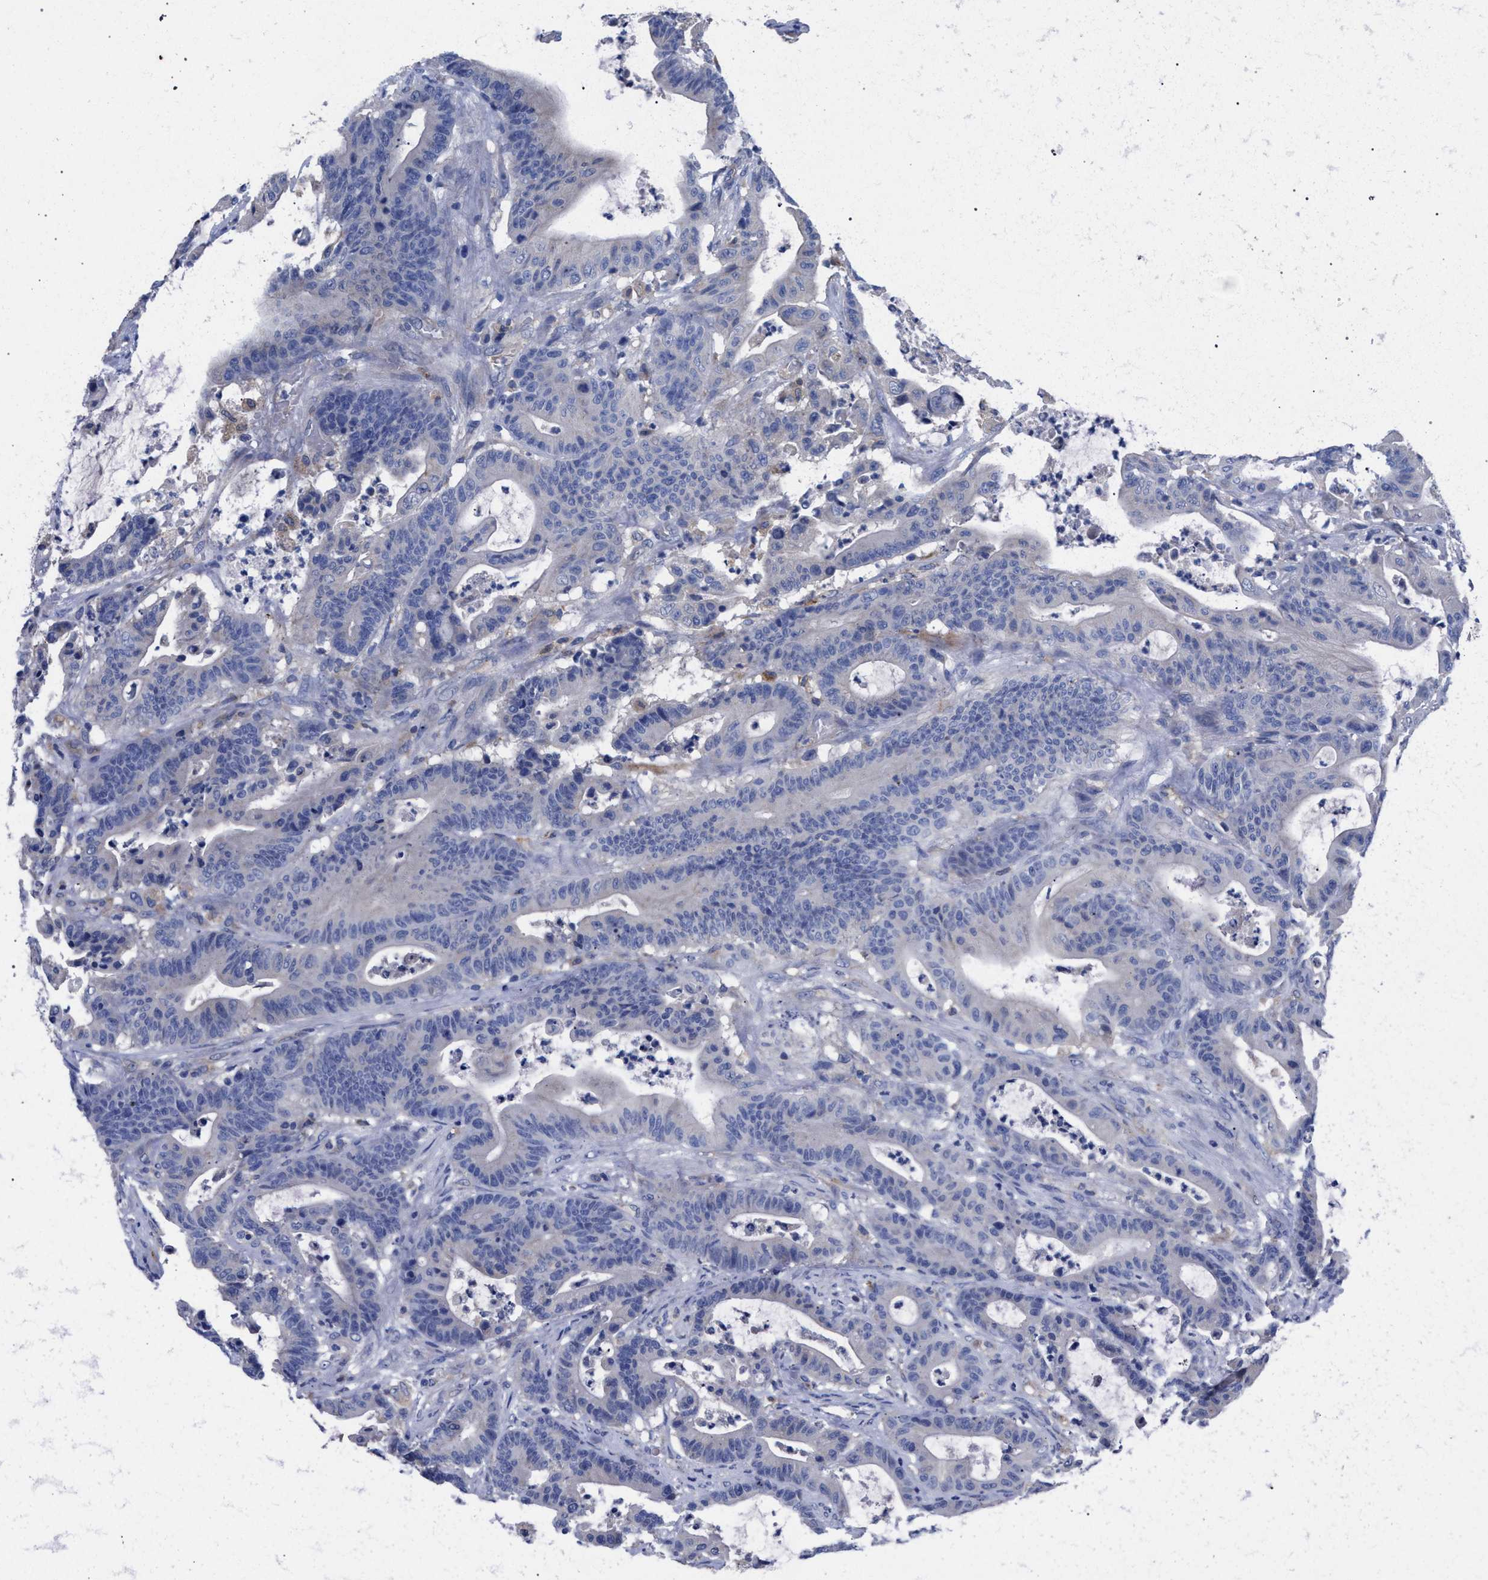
{"staining": {"intensity": "negative", "quantity": "none", "location": "none"}, "tissue": "colorectal cancer", "cell_type": "Tumor cells", "image_type": "cancer", "snomed": [{"axis": "morphology", "description": "Adenocarcinoma, NOS"}, {"axis": "topography", "description": "Colon"}], "caption": "Photomicrograph shows no protein expression in tumor cells of colorectal cancer tissue.", "gene": "GMPR", "patient": {"sex": "female", "age": 84}}